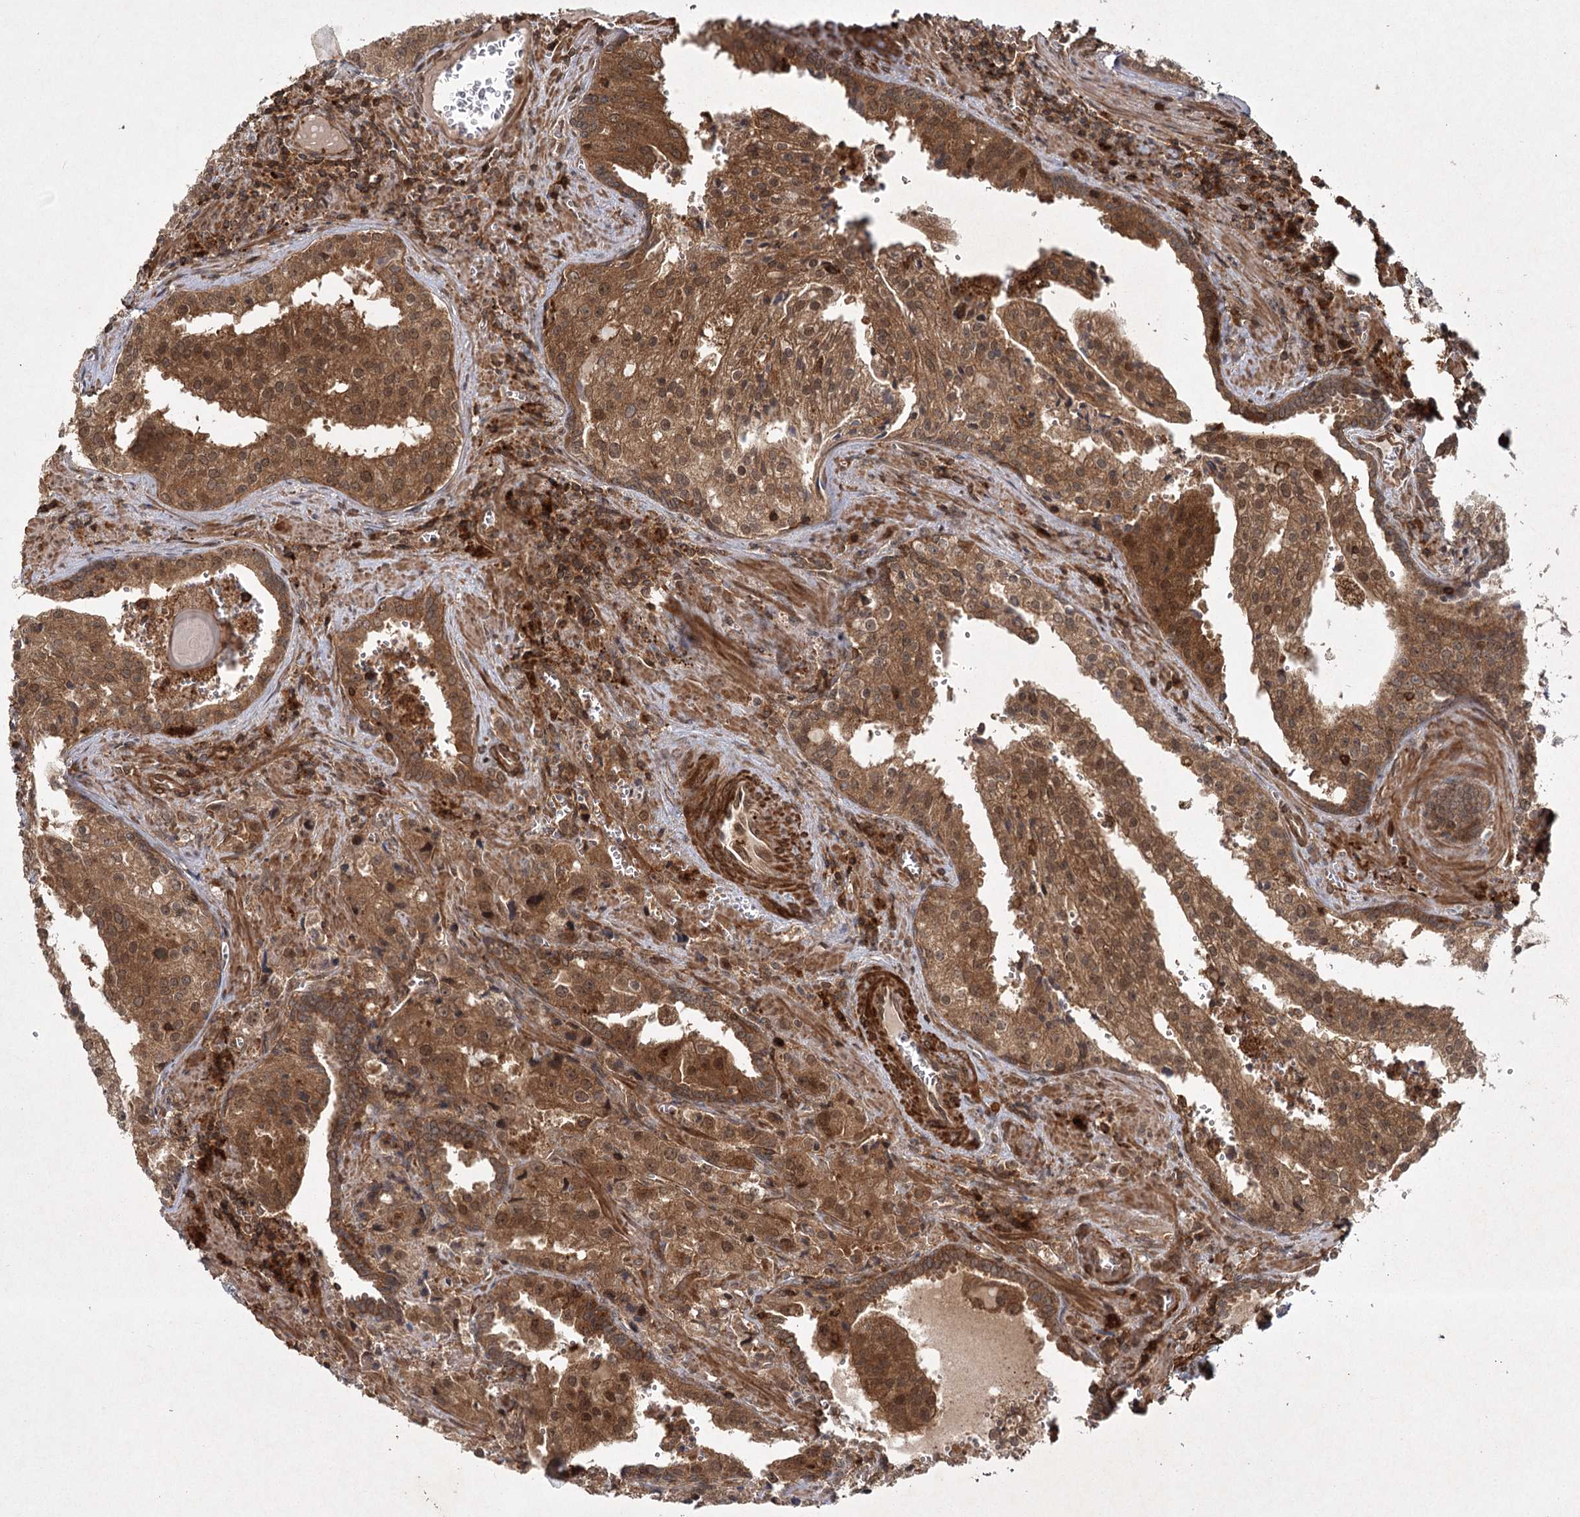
{"staining": {"intensity": "moderate", "quantity": ">75%", "location": "cytoplasmic/membranous,nuclear"}, "tissue": "prostate cancer", "cell_type": "Tumor cells", "image_type": "cancer", "snomed": [{"axis": "morphology", "description": "Adenocarcinoma, High grade"}, {"axis": "topography", "description": "Prostate"}], "caption": "IHC (DAB) staining of high-grade adenocarcinoma (prostate) demonstrates moderate cytoplasmic/membranous and nuclear protein expression in about >75% of tumor cells.", "gene": "MDFIC", "patient": {"sex": "male", "age": 68}}